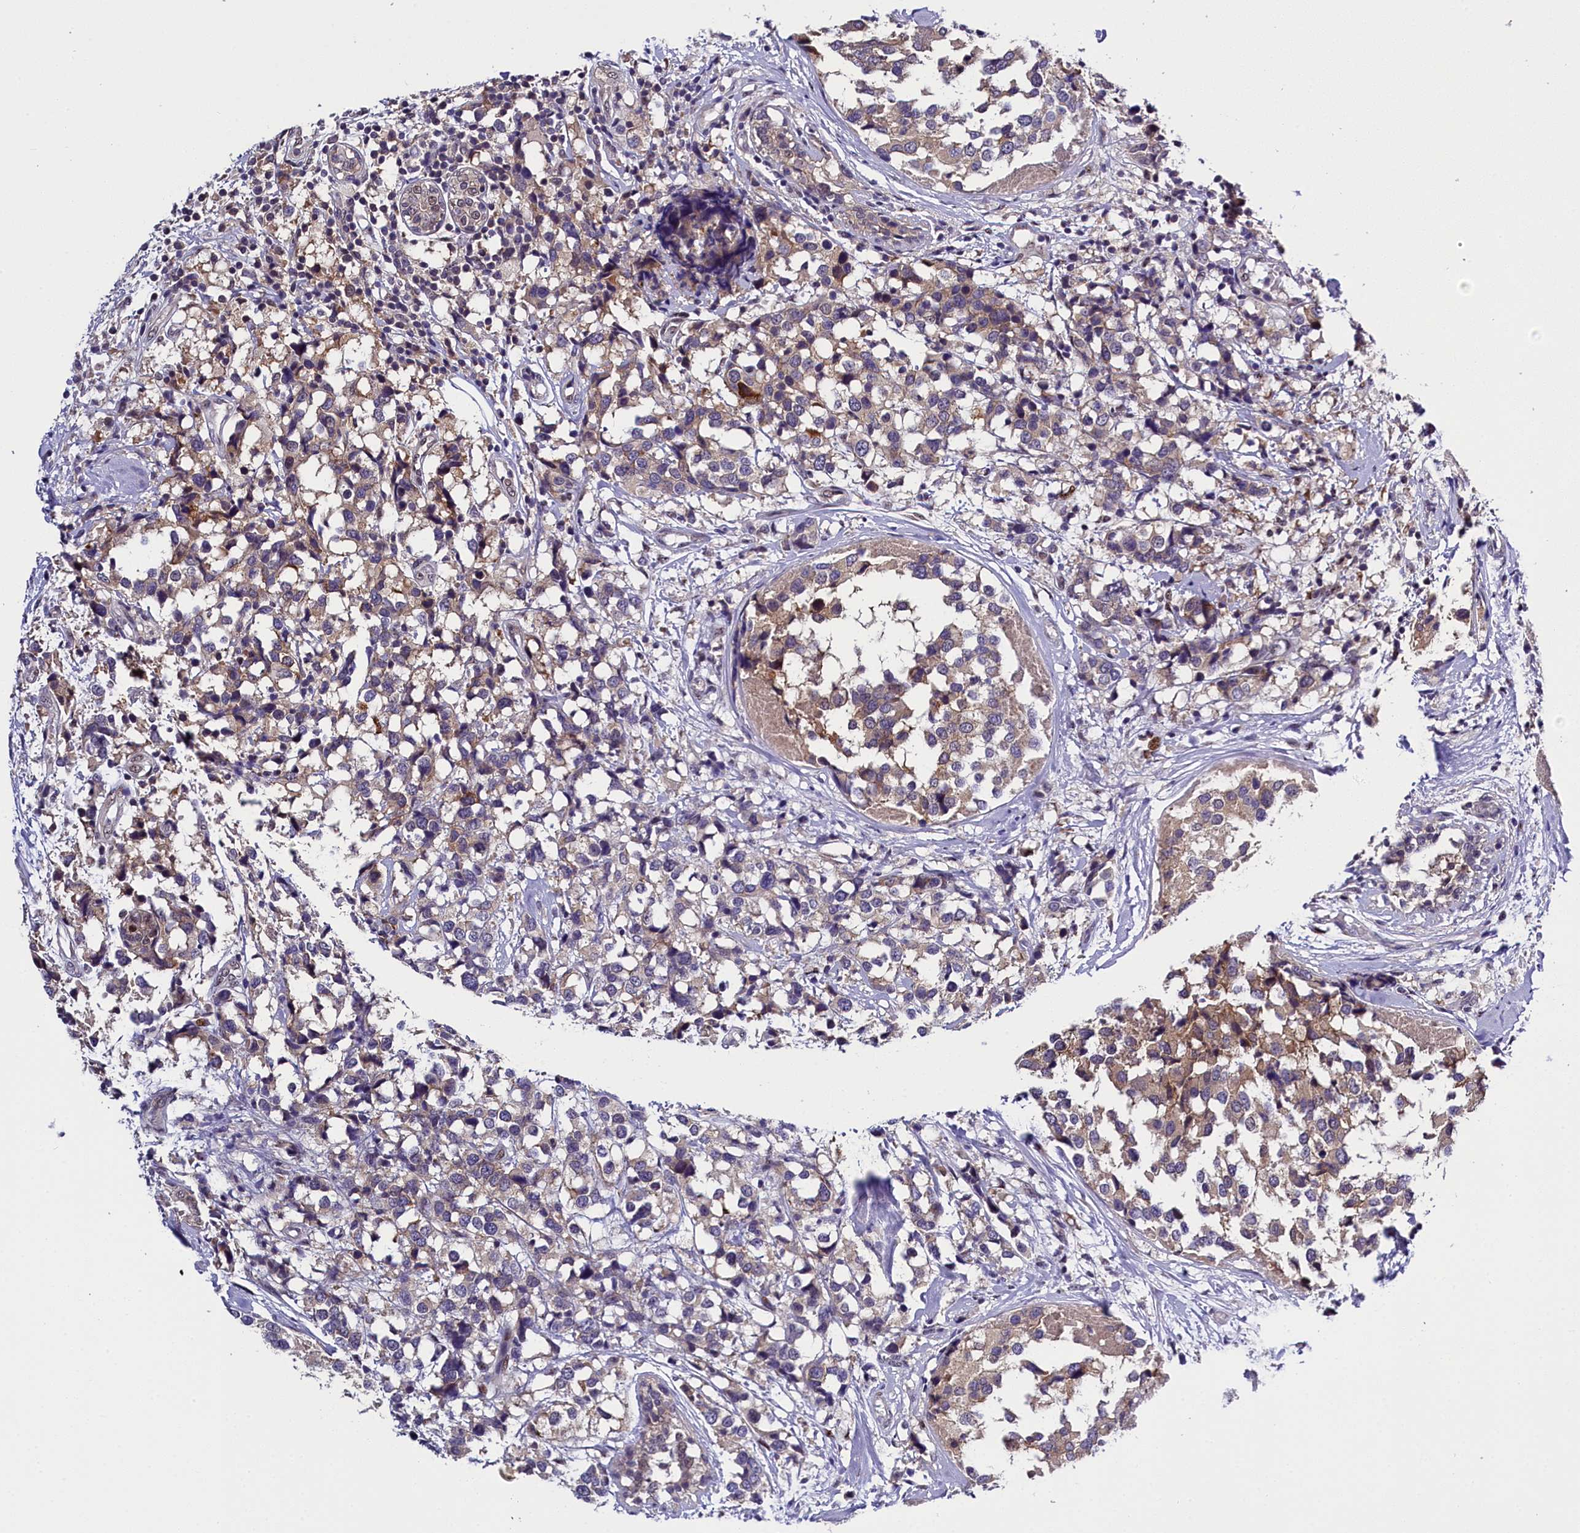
{"staining": {"intensity": "weak", "quantity": "25%-75%", "location": "cytoplasmic/membranous"}, "tissue": "breast cancer", "cell_type": "Tumor cells", "image_type": "cancer", "snomed": [{"axis": "morphology", "description": "Lobular carcinoma"}, {"axis": "topography", "description": "Breast"}], "caption": "Breast cancer (lobular carcinoma) tissue shows weak cytoplasmic/membranous staining in about 25%-75% of tumor cells Nuclei are stained in blue.", "gene": "ENKD1", "patient": {"sex": "female", "age": 59}}